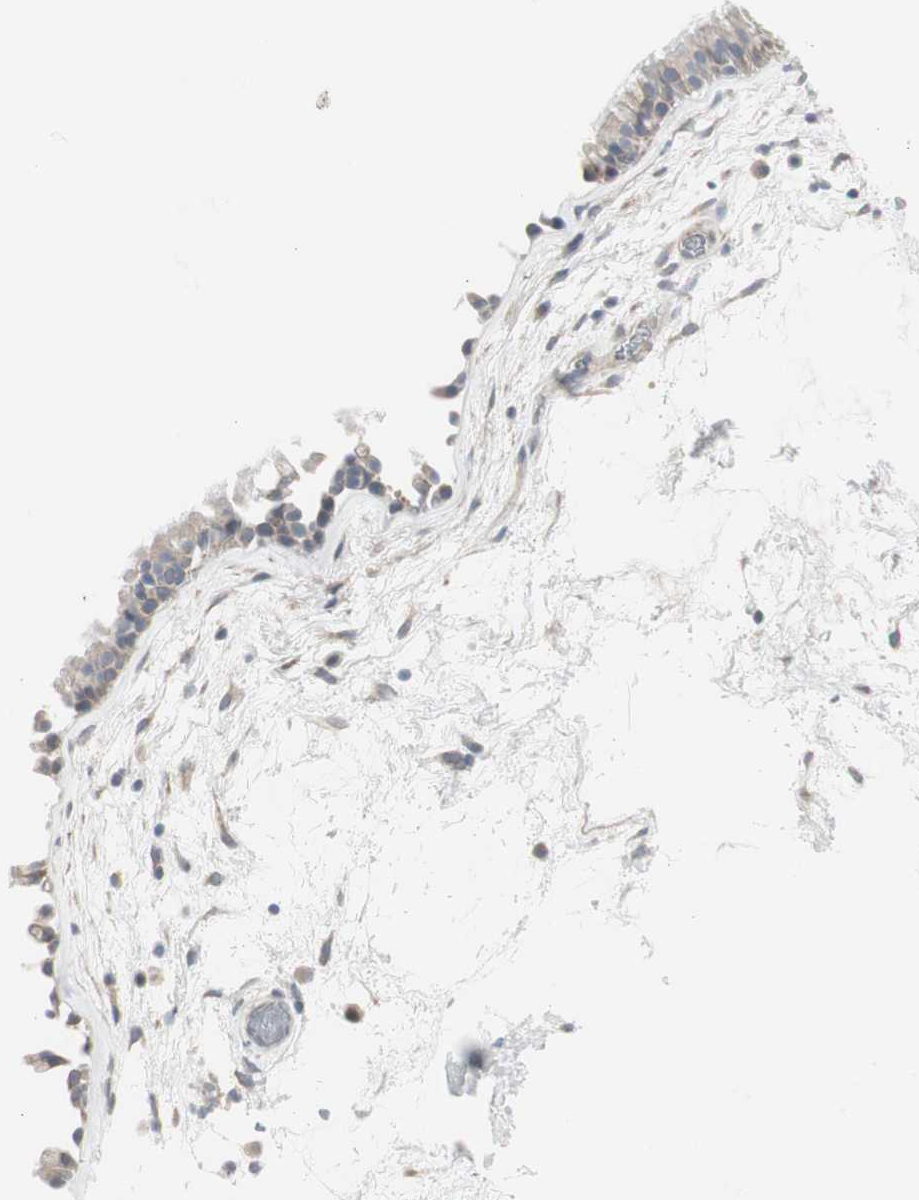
{"staining": {"intensity": "weak", "quantity": "<25%", "location": "cytoplasmic/membranous"}, "tissue": "nasopharynx", "cell_type": "Respiratory epithelial cells", "image_type": "normal", "snomed": [{"axis": "morphology", "description": "Normal tissue, NOS"}, {"axis": "morphology", "description": "Inflammation, NOS"}, {"axis": "topography", "description": "Nasopharynx"}], "caption": "A high-resolution histopathology image shows IHC staining of normal nasopharynx, which exhibits no significant positivity in respiratory epithelial cells.", "gene": "DMPK", "patient": {"sex": "male", "age": 48}}